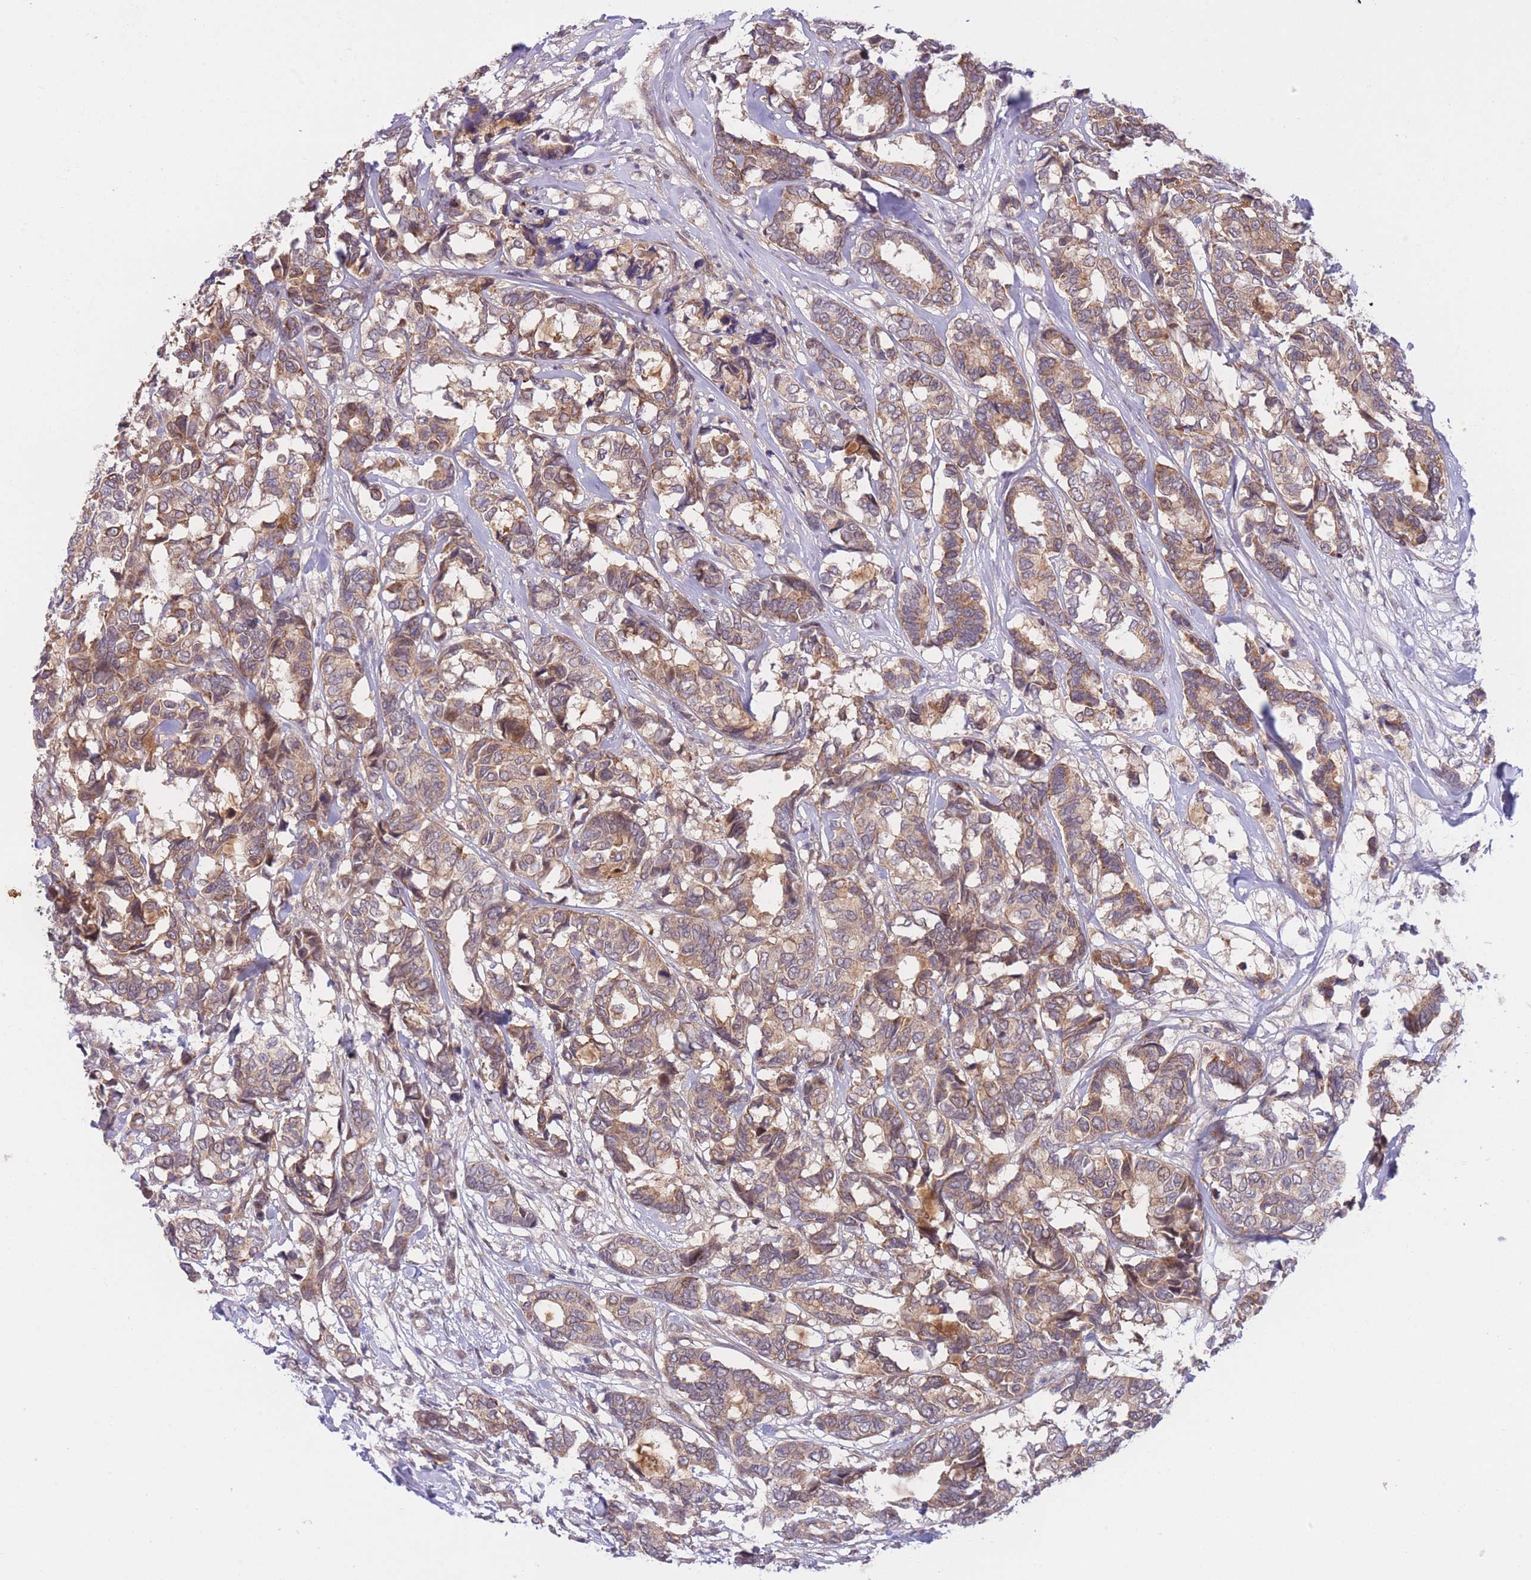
{"staining": {"intensity": "moderate", "quantity": ">75%", "location": "cytoplasmic/membranous"}, "tissue": "breast cancer", "cell_type": "Tumor cells", "image_type": "cancer", "snomed": [{"axis": "morphology", "description": "Duct carcinoma"}, {"axis": "topography", "description": "Breast"}], "caption": "An immunohistochemistry (IHC) image of neoplastic tissue is shown. Protein staining in brown highlights moderate cytoplasmic/membranous positivity in infiltrating ductal carcinoma (breast) within tumor cells.", "gene": "CDC25B", "patient": {"sex": "female", "age": 87}}